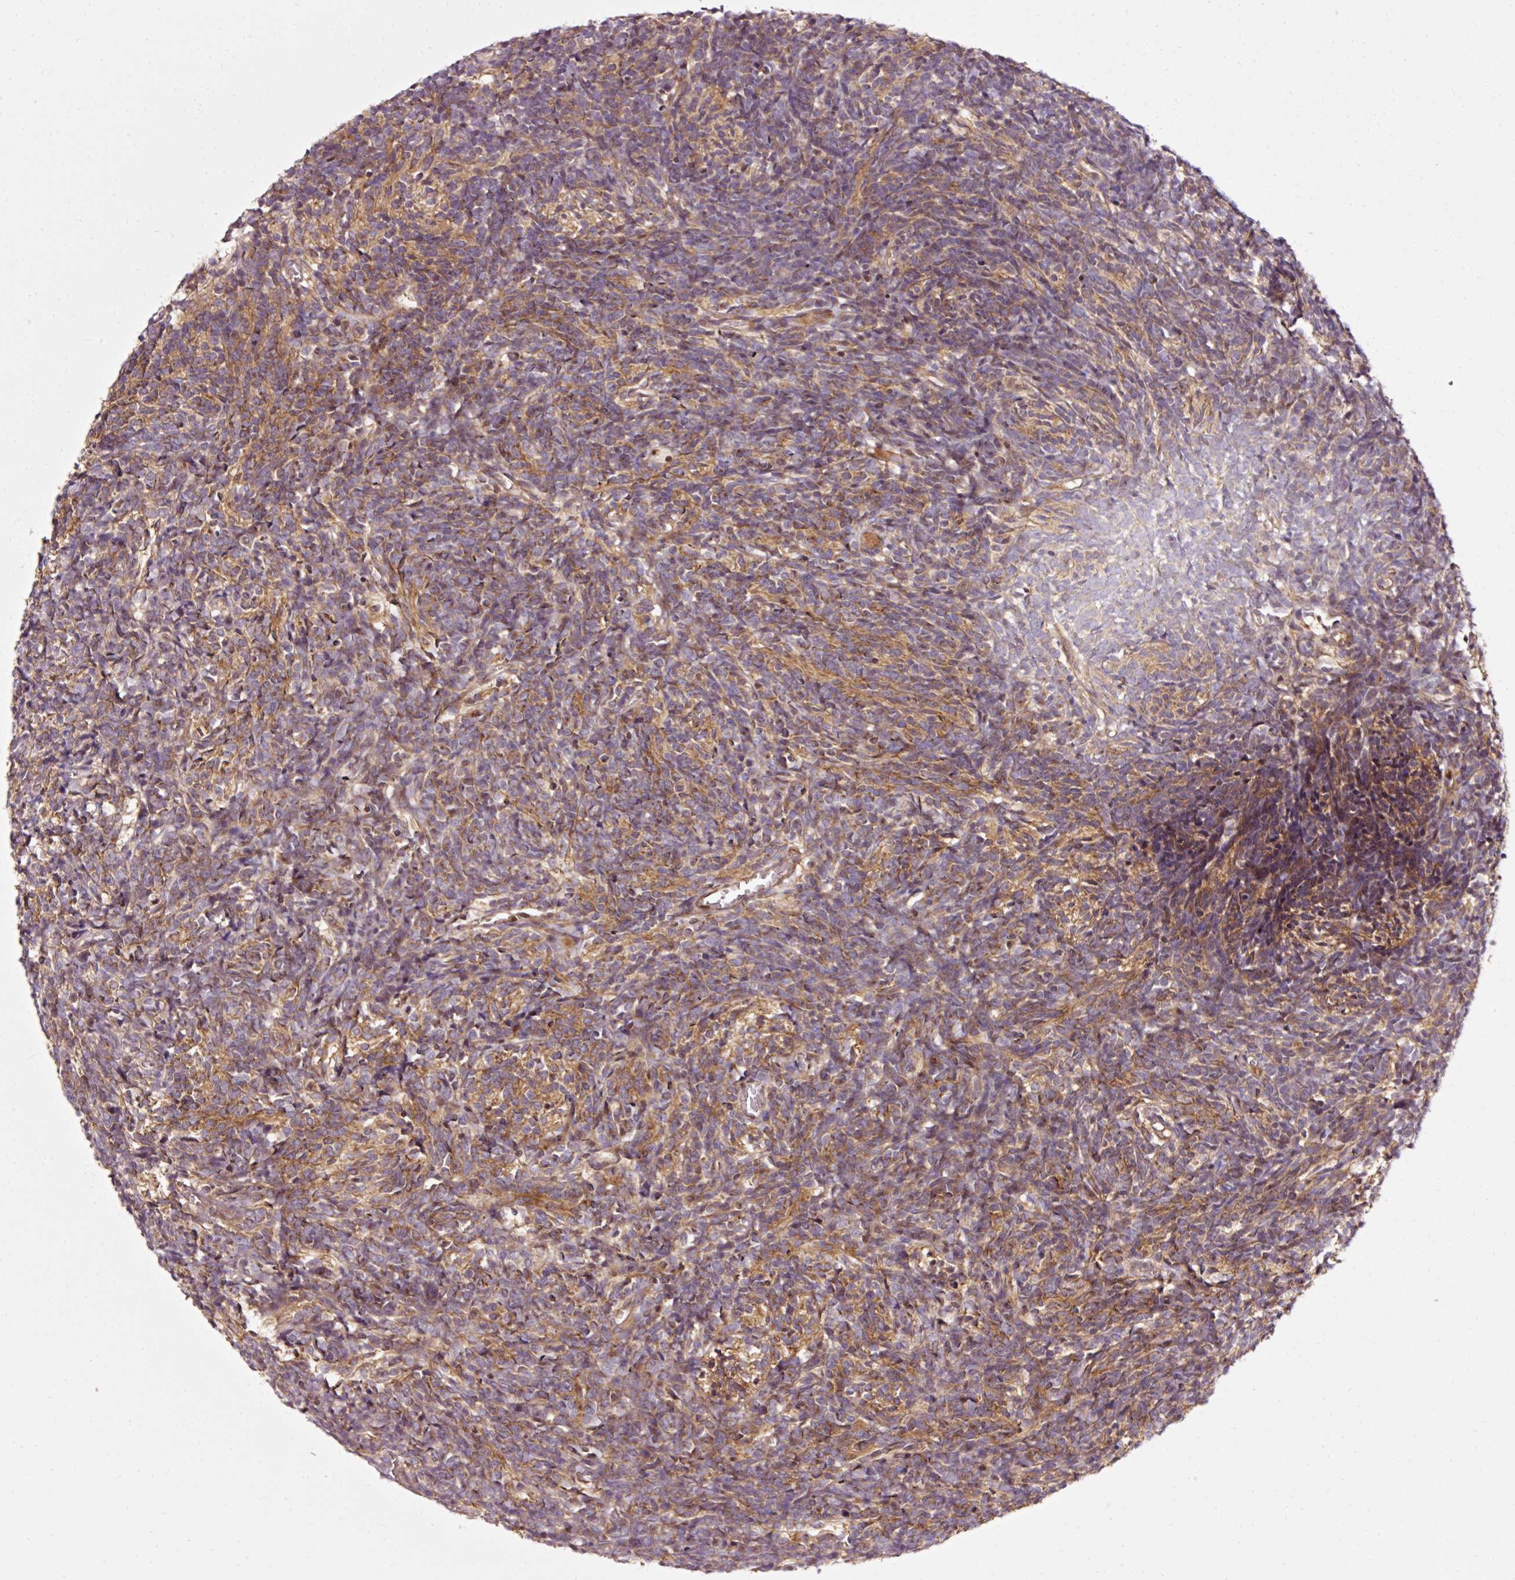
{"staining": {"intensity": "moderate", "quantity": "25%-75%", "location": "cytoplasmic/membranous"}, "tissue": "glioma", "cell_type": "Tumor cells", "image_type": "cancer", "snomed": [{"axis": "morphology", "description": "Glioma, malignant, Low grade"}, {"axis": "topography", "description": "Brain"}], "caption": "Moderate cytoplasmic/membranous protein staining is identified in approximately 25%-75% of tumor cells in low-grade glioma (malignant).", "gene": "NAPA", "patient": {"sex": "female", "age": 1}}